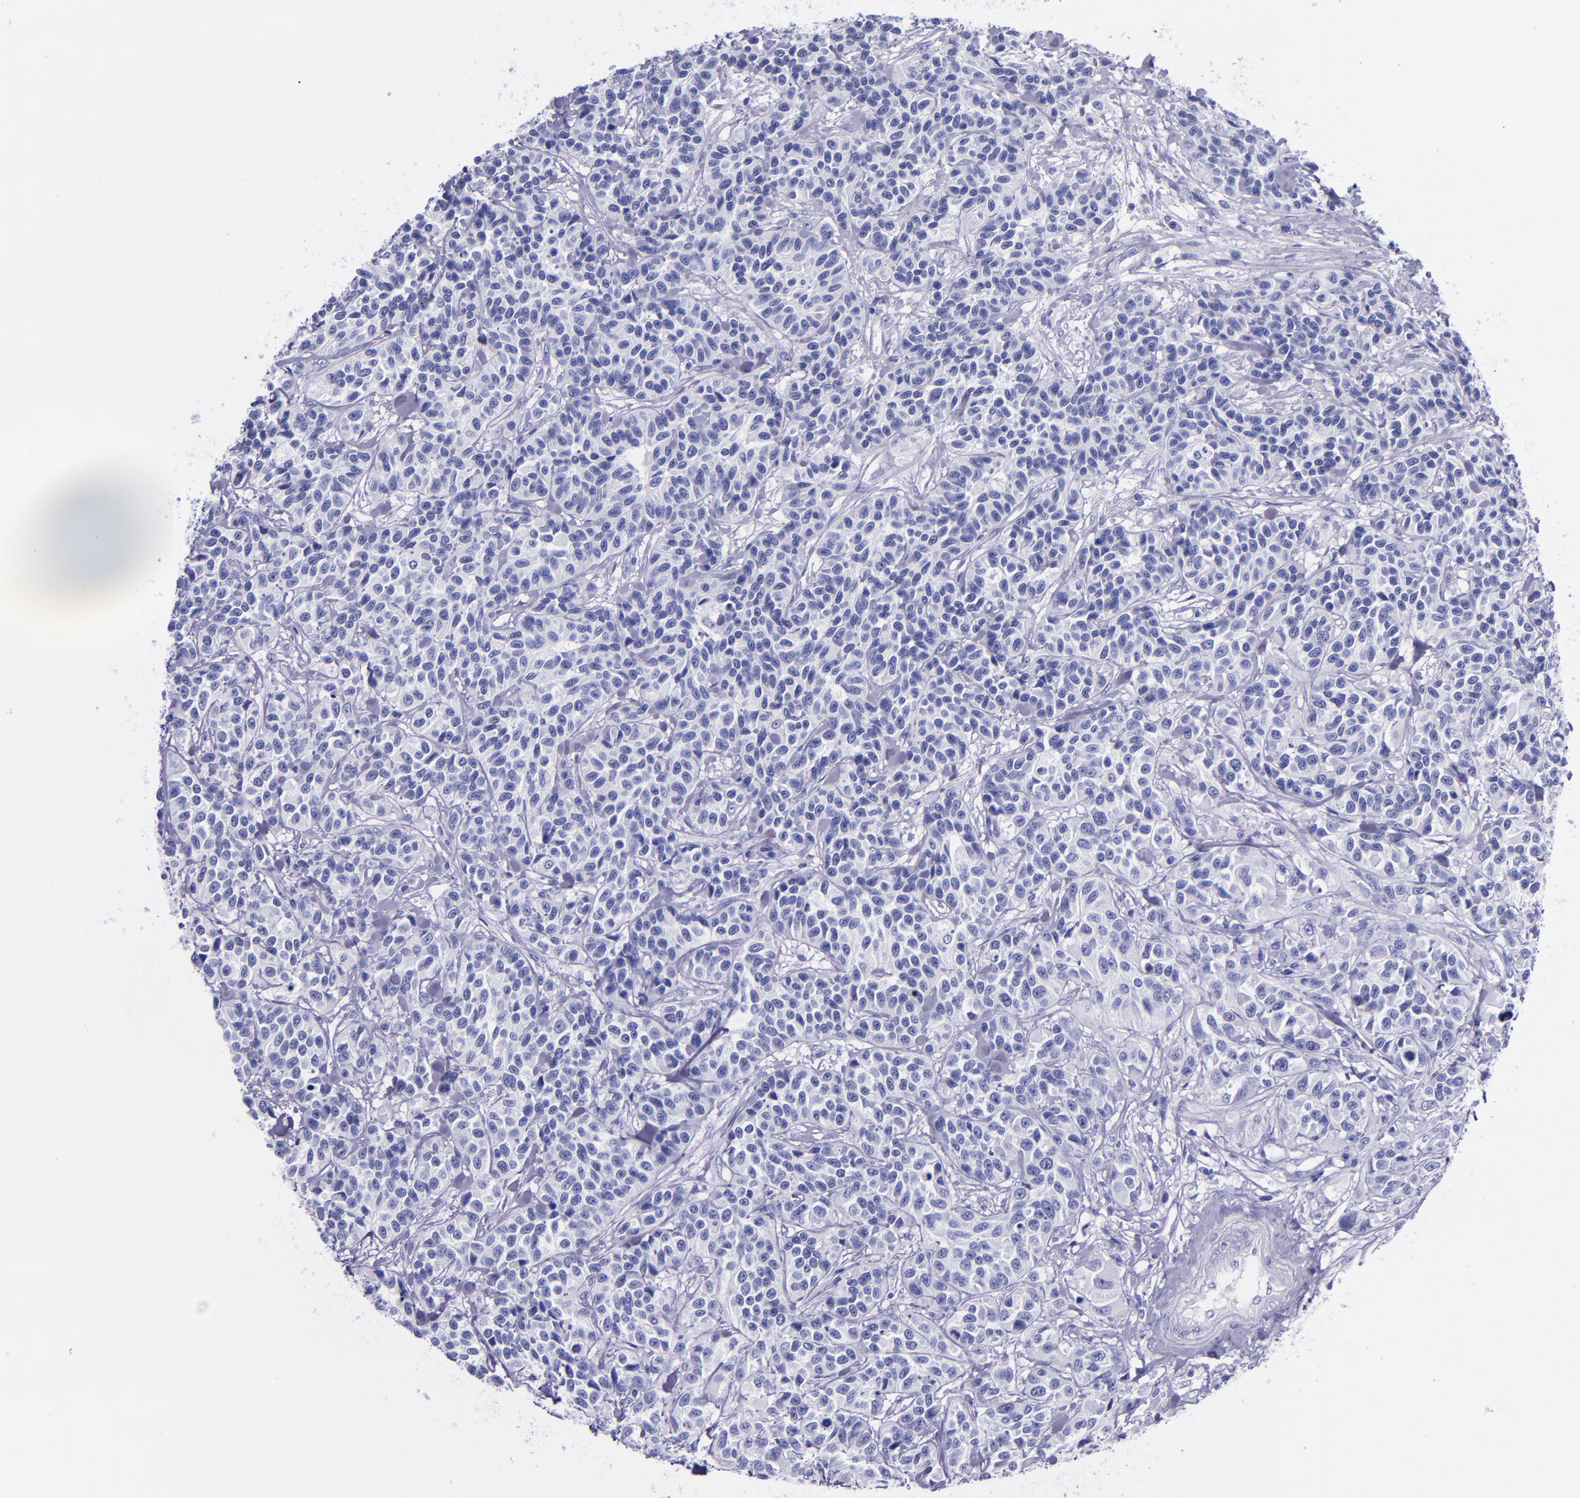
{"staining": {"intensity": "negative", "quantity": "none", "location": "none"}, "tissue": "urothelial cancer", "cell_type": "Tumor cells", "image_type": "cancer", "snomed": [{"axis": "morphology", "description": "Urothelial carcinoma, High grade"}, {"axis": "topography", "description": "Urinary bladder"}], "caption": "Tumor cells are negative for protein expression in human urothelial carcinoma (high-grade).", "gene": "MBP", "patient": {"sex": "female", "age": 81}}